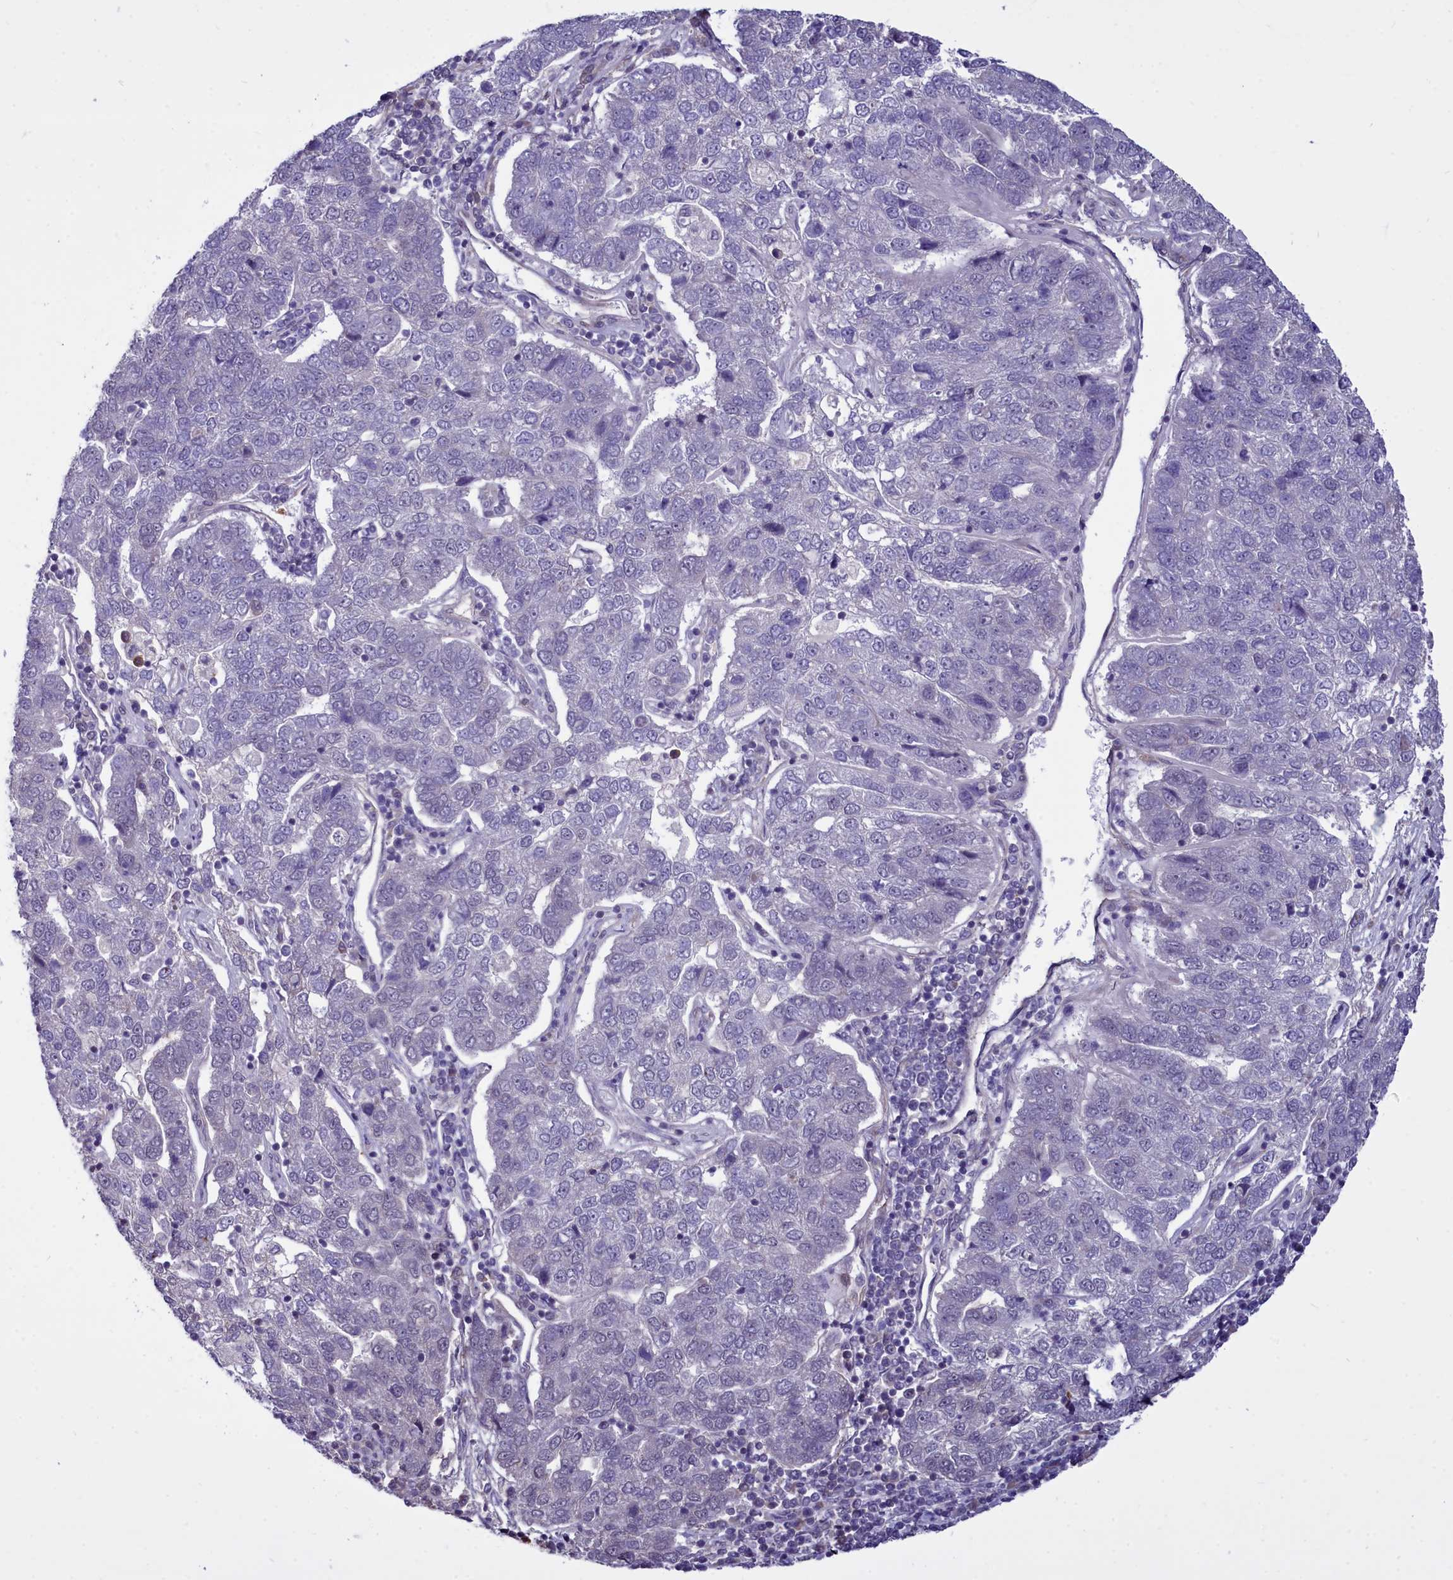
{"staining": {"intensity": "negative", "quantity": "none", "location": "none"}, "tissue": "pancreatic cancer", "cell_type": "Tumor cells", "image_type": "cancer", "snomed": [{"axis": "morphology", "description": "Adenocarcinoma, NOS"}, {"axis": "topography", "description": "Pancreas"}], "caption": "Immunohistochemistry (IHC) of adenocarcinoma (pancreatic) displays no expression in tumor cells.", "gene": "BCAR1", "patient": {"sex": "female", "age": 61}}